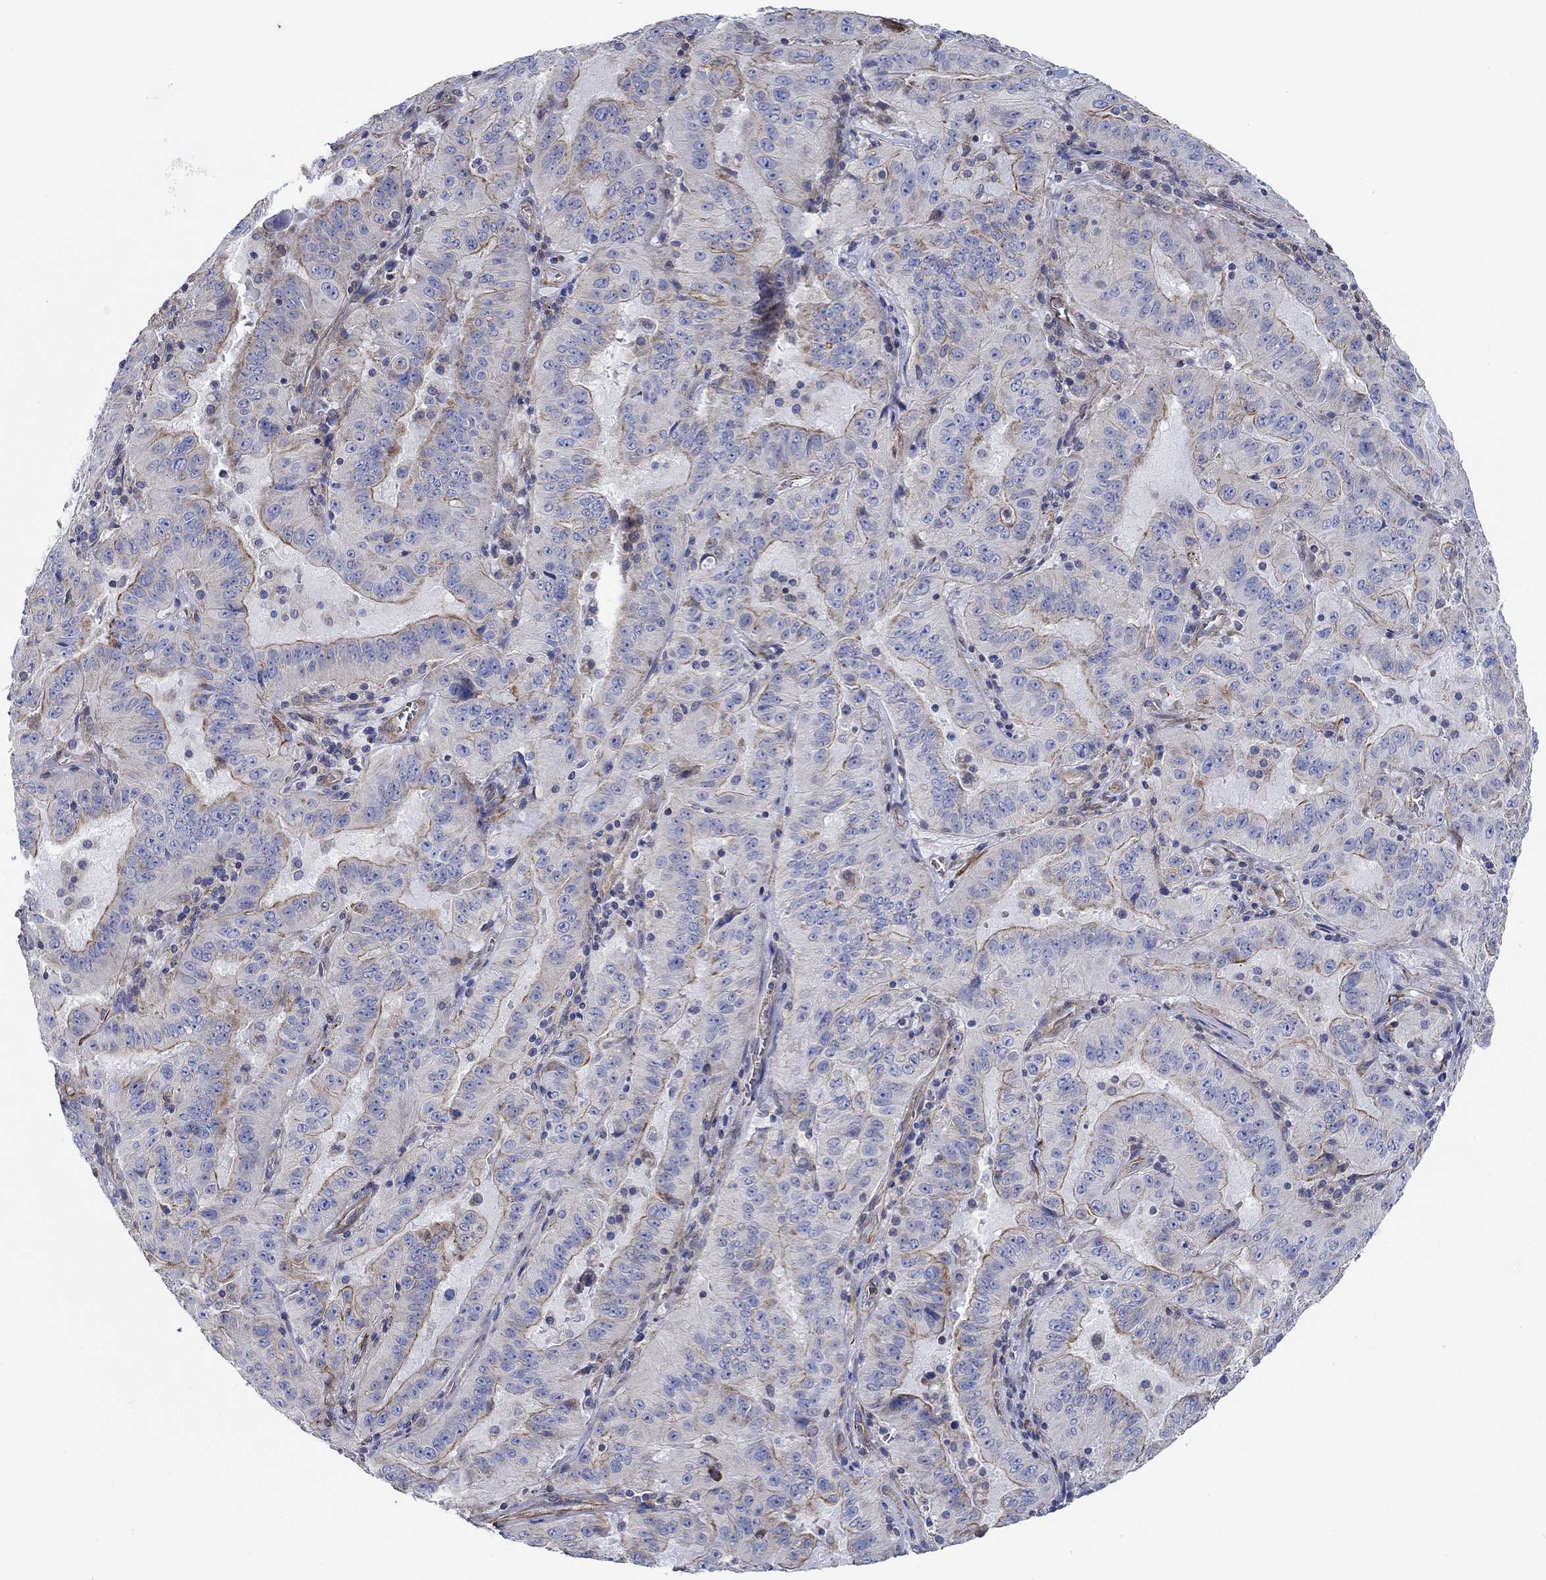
{"staining": {"intensity": "moderate", "quantity": "25%-75%", "location": "cytoplasmic/membranous"}, "tissue": "pancreatic cancer", "cell_type": "Tumor cells", "image_type": "cancer", "snomed": [{"axis": "morphology", "description": "Adenocarcinoma, NOS"}, {"axis": "topography", "description": "Pancreas"}], "caption": "This photomicrograph exhibits immunohistochemistry (IHC) staining of human pancreatic cancer (adenocarcinoma), with medium moderate cytoplasmic/membranous expression in approximately 25%-75% of tumor cells.", "gene": "FMN1", "patient": {"sex": "male", "age": 63}}